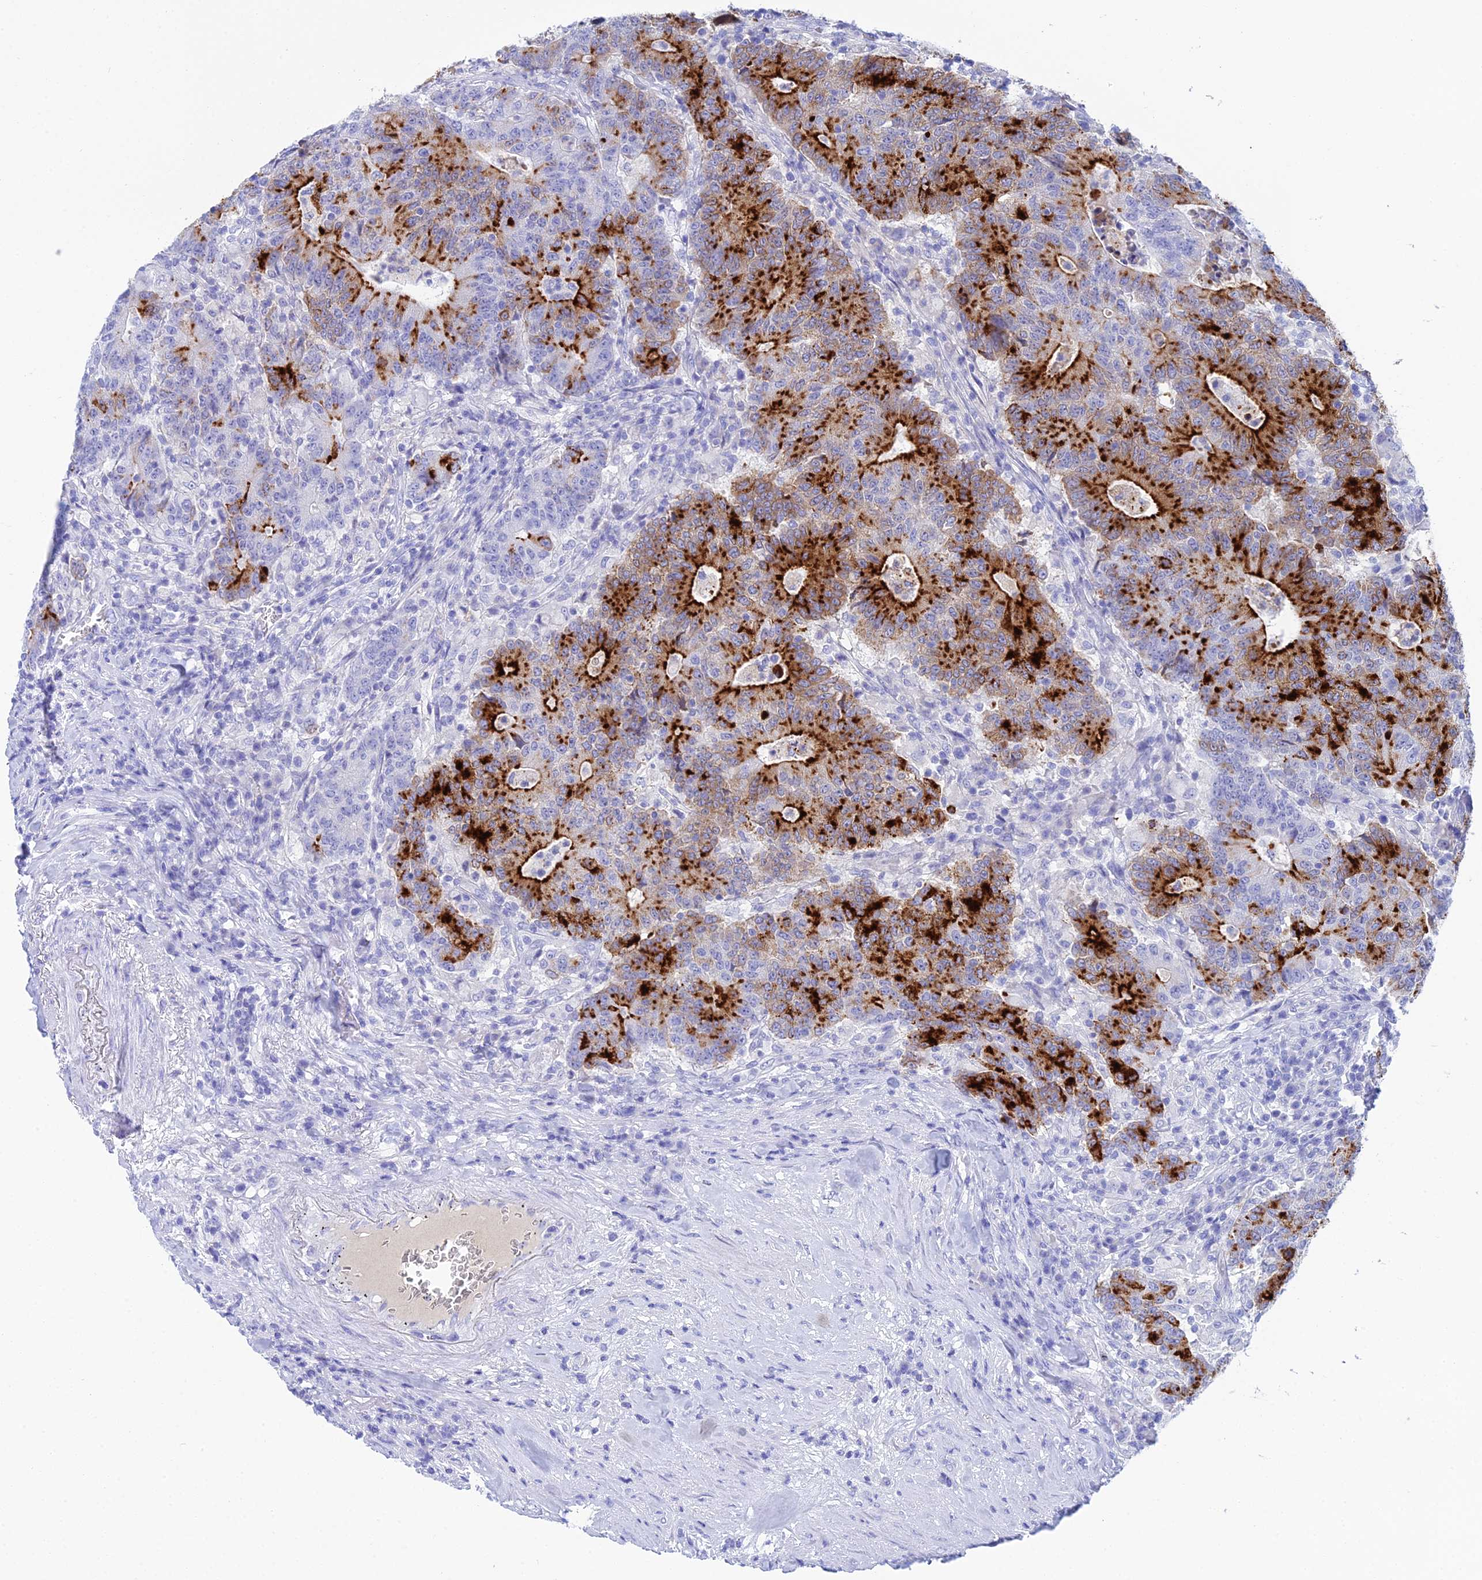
{"staining": {"intensity": "strong", "quantity": "25%-75%", "location": "cytoplasmic/membranous"}, "tissue": "colorectal cancer", "cell_type": "Tumor cells", "image_type": "cancer", "snomed": [{"axis": "morphology", "description": "Adenocarcinoma, NOS"}, {"axis": "topography", "description": "Colon"}], "caption": "This photomicrograph shows immunohistochemistry (IHC) staining of adenocarcinoma (colorectal), with high strong cytoplasmic/membranous positivity in approximately 25%-75% of tumor cells.", "gene": "REG1A", "patient": {"sex": "female", "age": 75}}